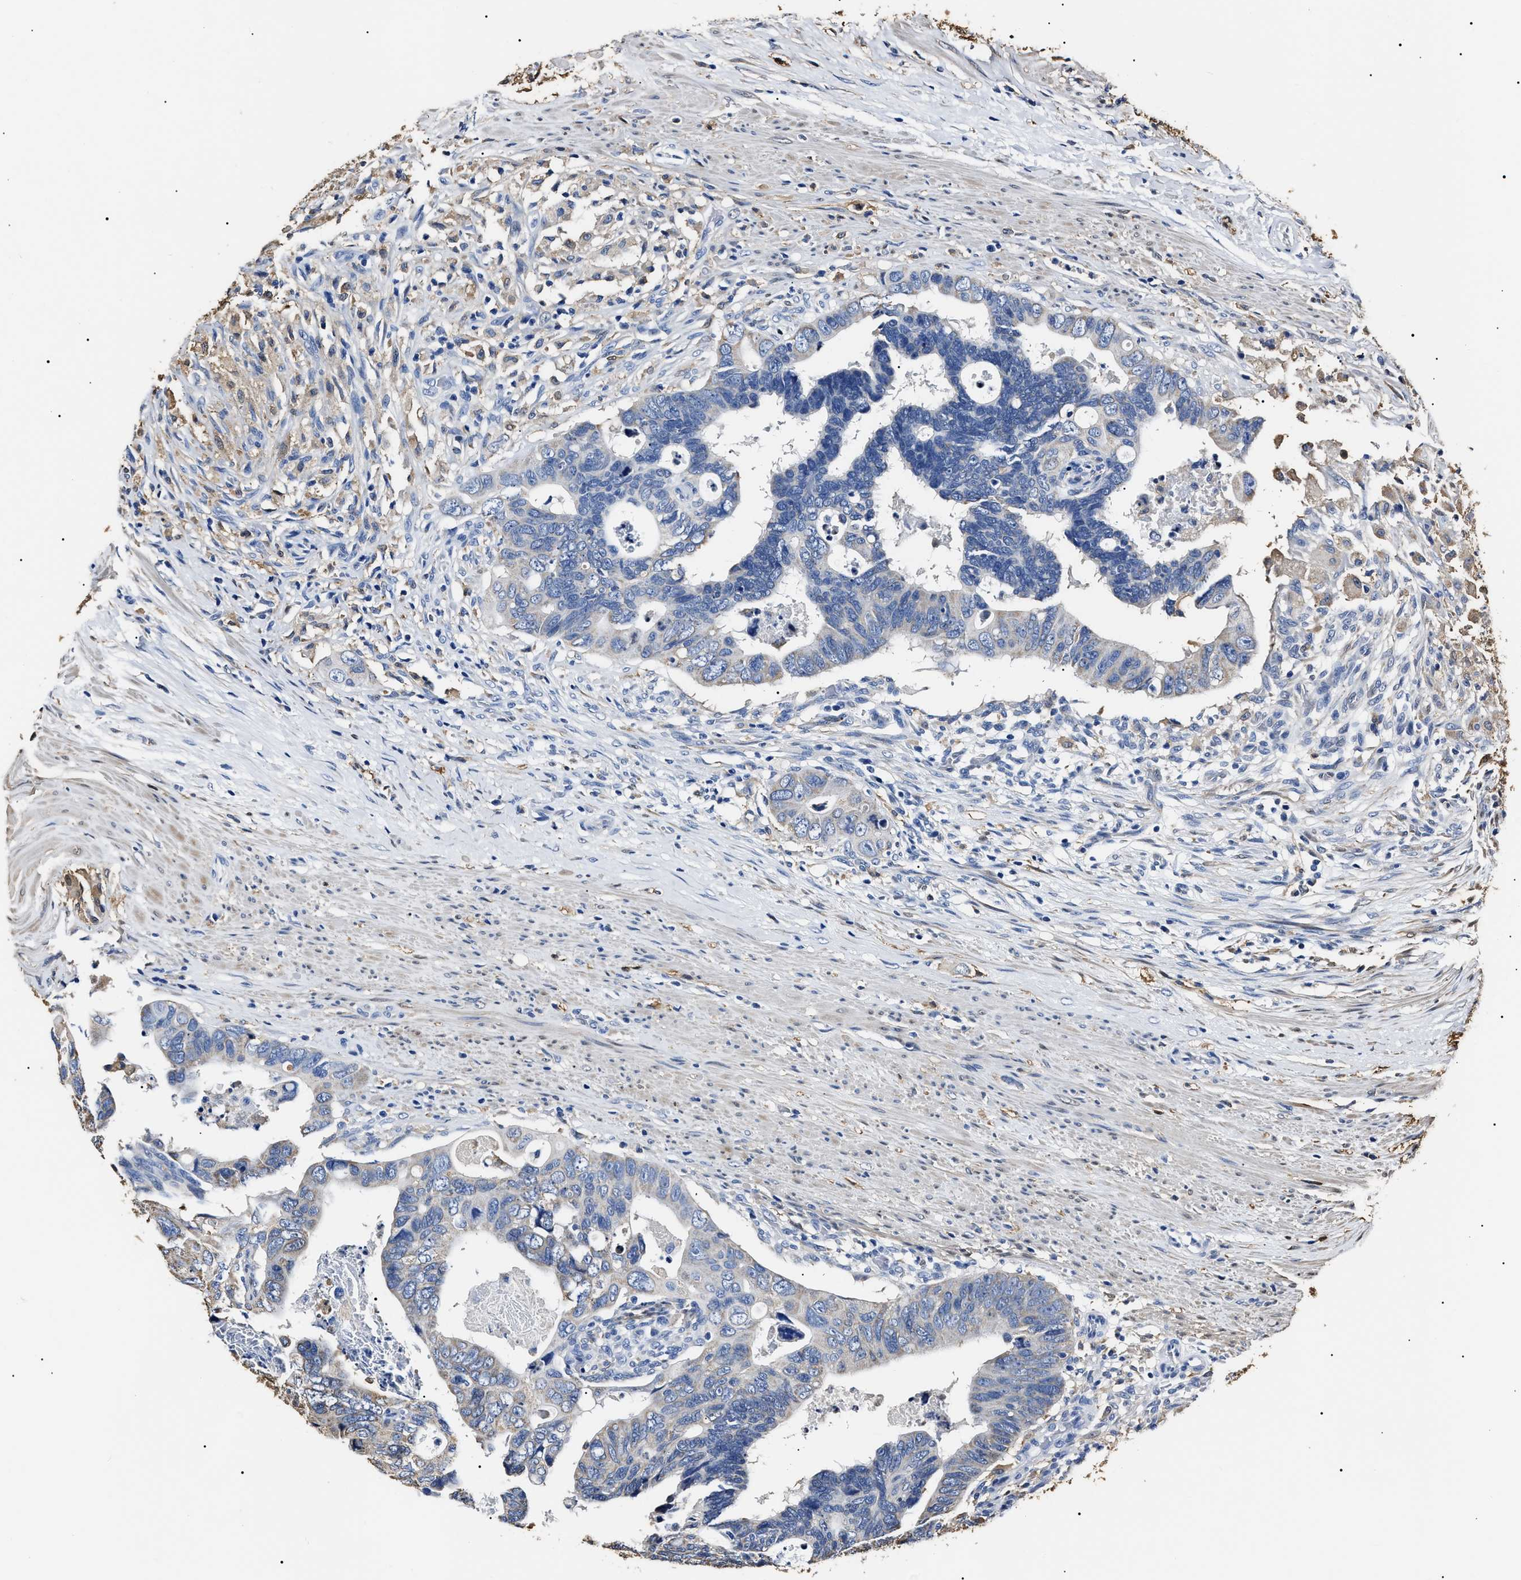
{"staining": {"intensity": "negative", "quantity": "none", "location": "none"}, "tissue": "colorectal cancer", "cell_type": "Tumor cells", "image_type": "cancer", "snomed": [{"axis": "morphology", "description": "Adenocarcinoma, NOS"}, {"axis": "topography", "description": "Rectum"}], "caption": "The immunohistochemistry micrograph has no significant expression in tumor cells of colorectal adenocarcinoma tissue.", "gene": "ALDH1A1", "patient": {"sex": "male", "age": 53}}